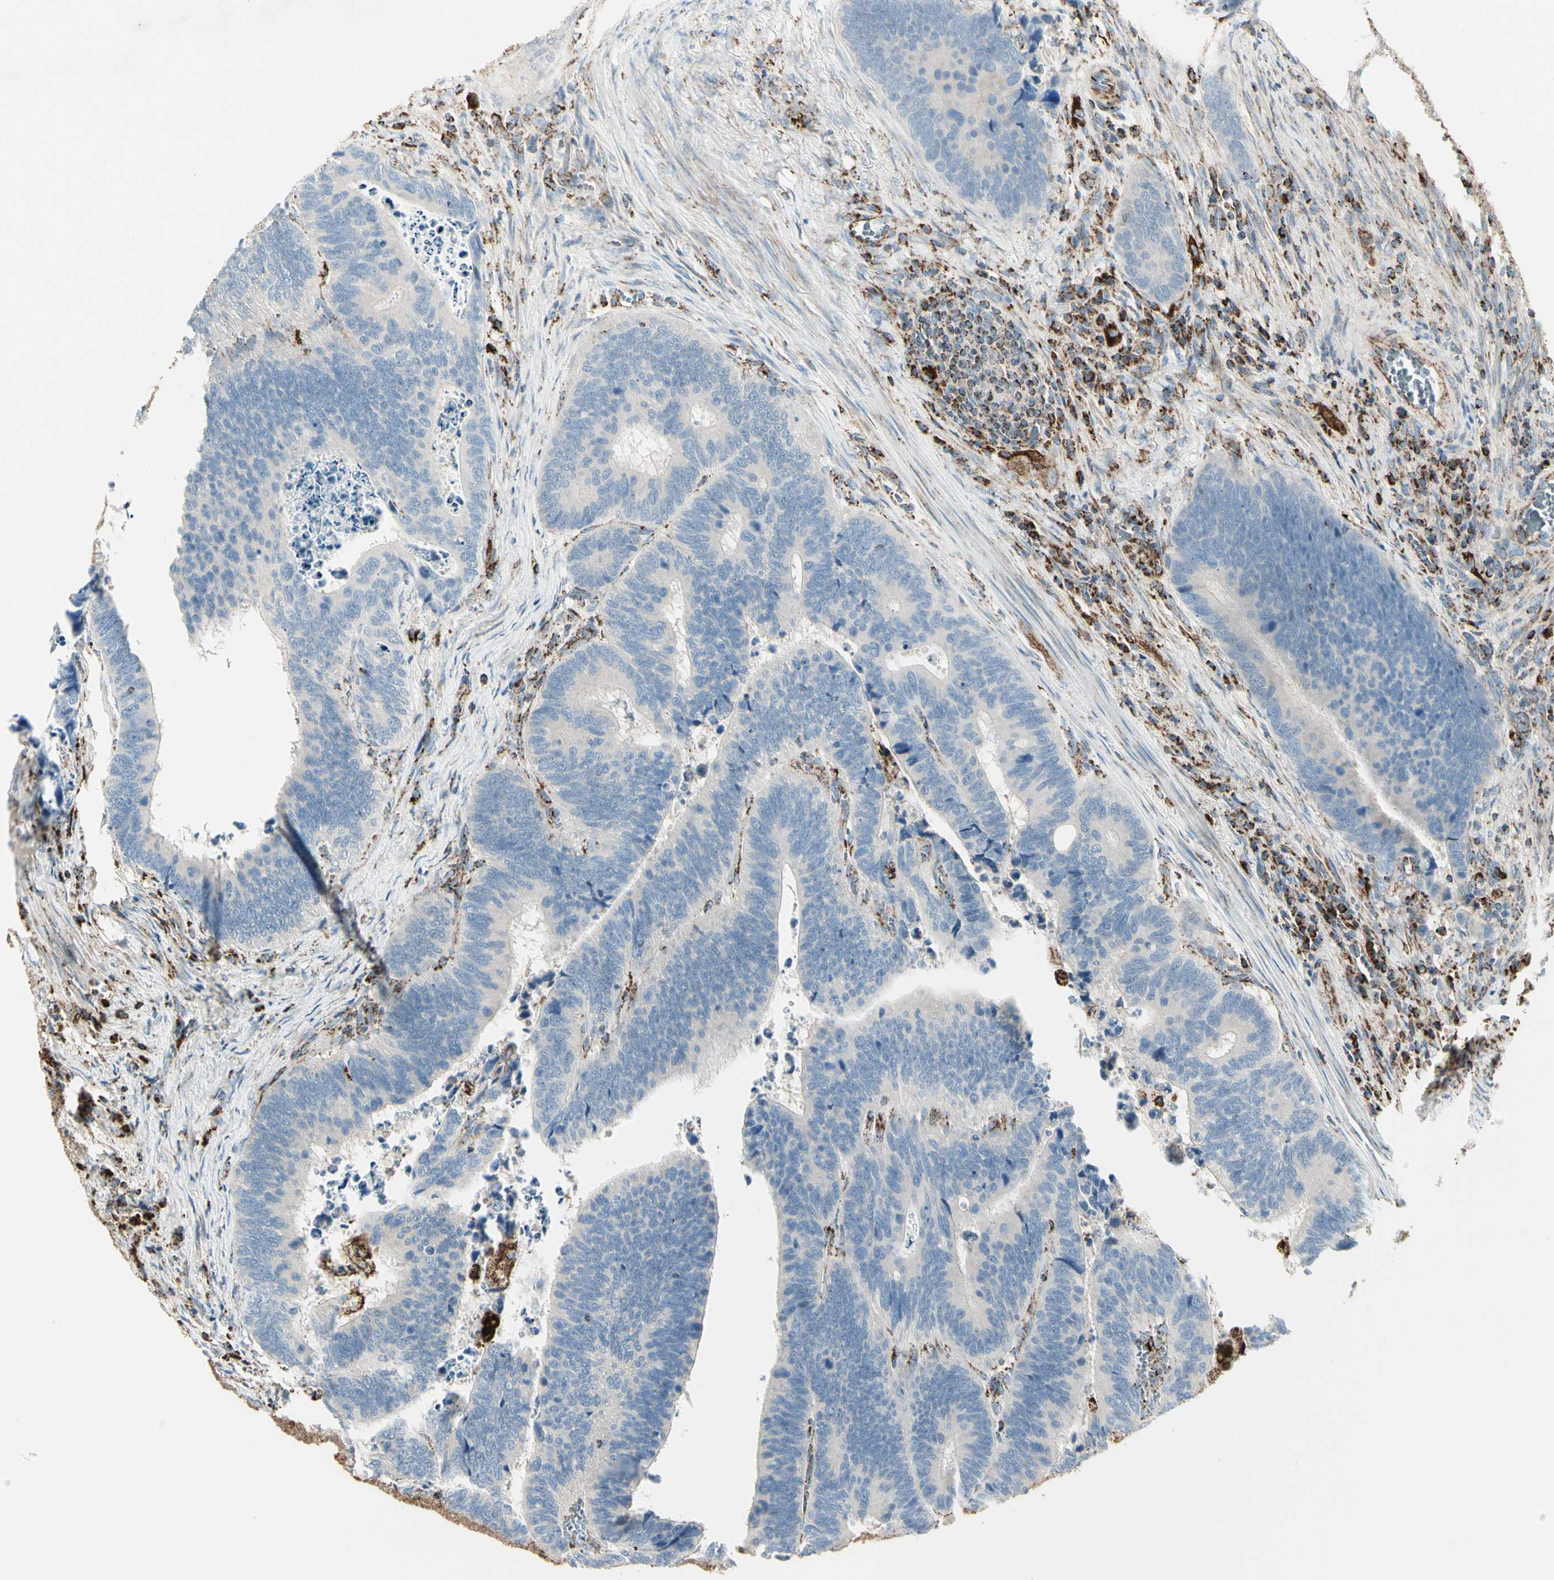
{"staining": {"intensity": "negative", "quantity": "none", "location": "none"}, "tissue": "colorectal cancer", "cell_type": "Tumor cells", "image_type": "cancer", "snomed": [{"axis": "morphology", "description": "Adenocarcinoma, NOS"}, {"axis": "topography", "description": "Colon"}], "caption": "This is an IHC image of human colorectal adenocarcinoma. There is no positivity in tumor cells.", "gene": "ME2", "patient": {"sex": "male", "age": 72}}